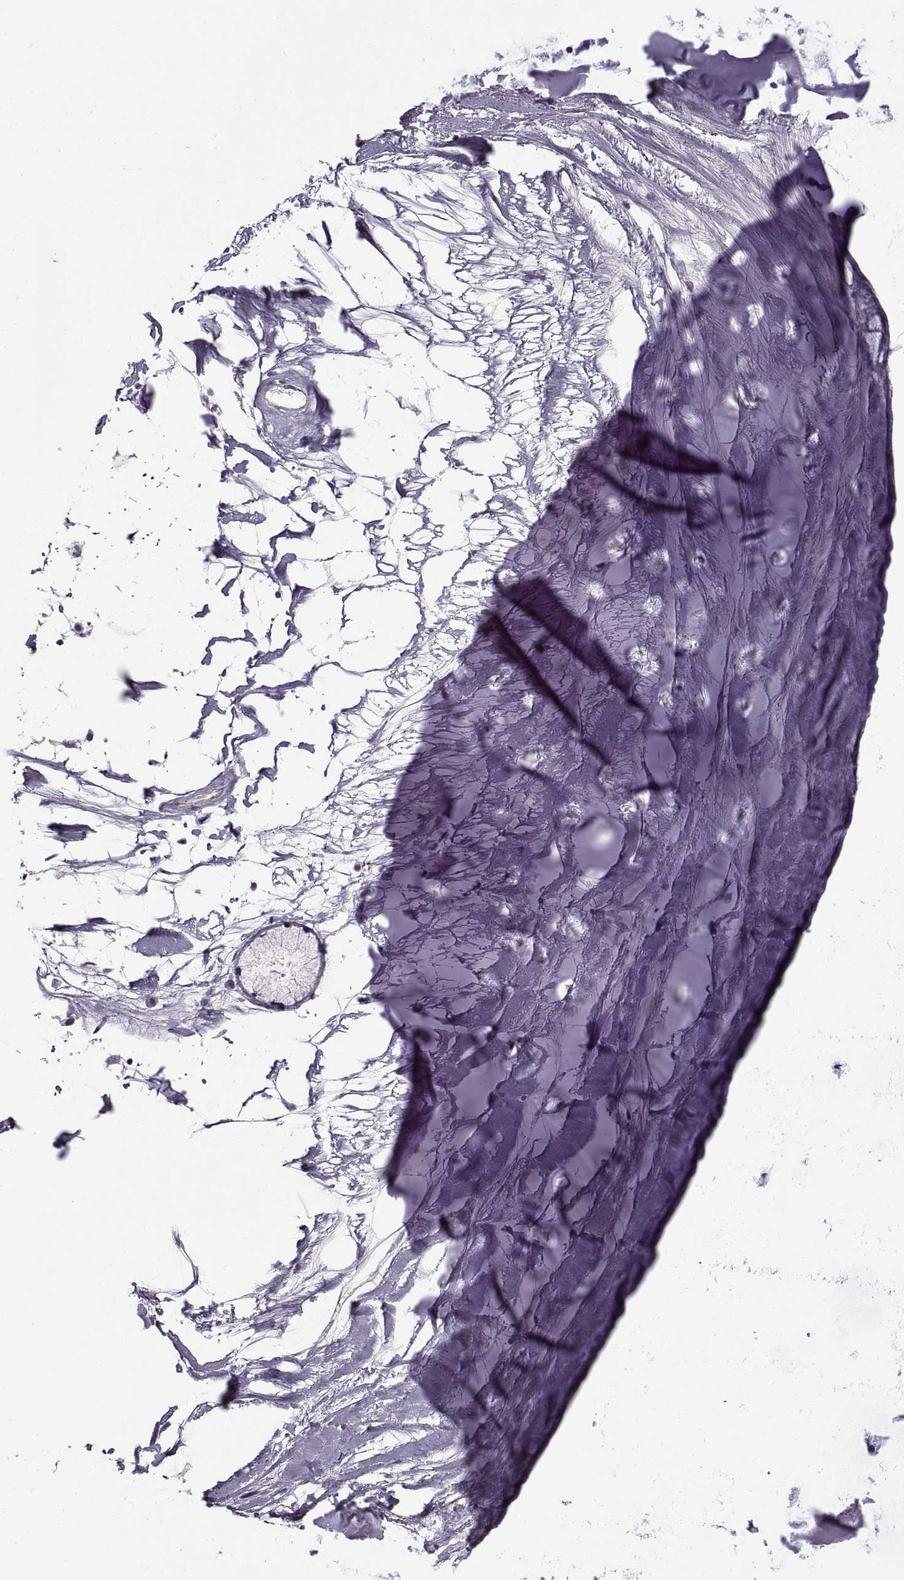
{"staining": {"intensity": "negative", "quantity": "none", "location": "none"}, "tissue": "soft tissue", "cell_type": "Chondrocytes", "image_type": "normal", "snomed": [{"axis": "morphology", "description": "Normal tissue, NOS"}, {"axis": "morphology", "description": "Squamous cell carcinoma, NOS"}, {"axis": "topography", "description": "Cartilage tissue"}, {"axis": "topography", "description": "Lung"}], "caption": "High power microscopy photomicrograph of an immunohistochemistry (IHC) histopathology image of unremarkable soft tissue, revealing no significant staining in chondrocytes. (IHC, brightfield microscopy, high magnification).", "gene": "CALCR", "patient": {"sex": "male", "age": 66}}